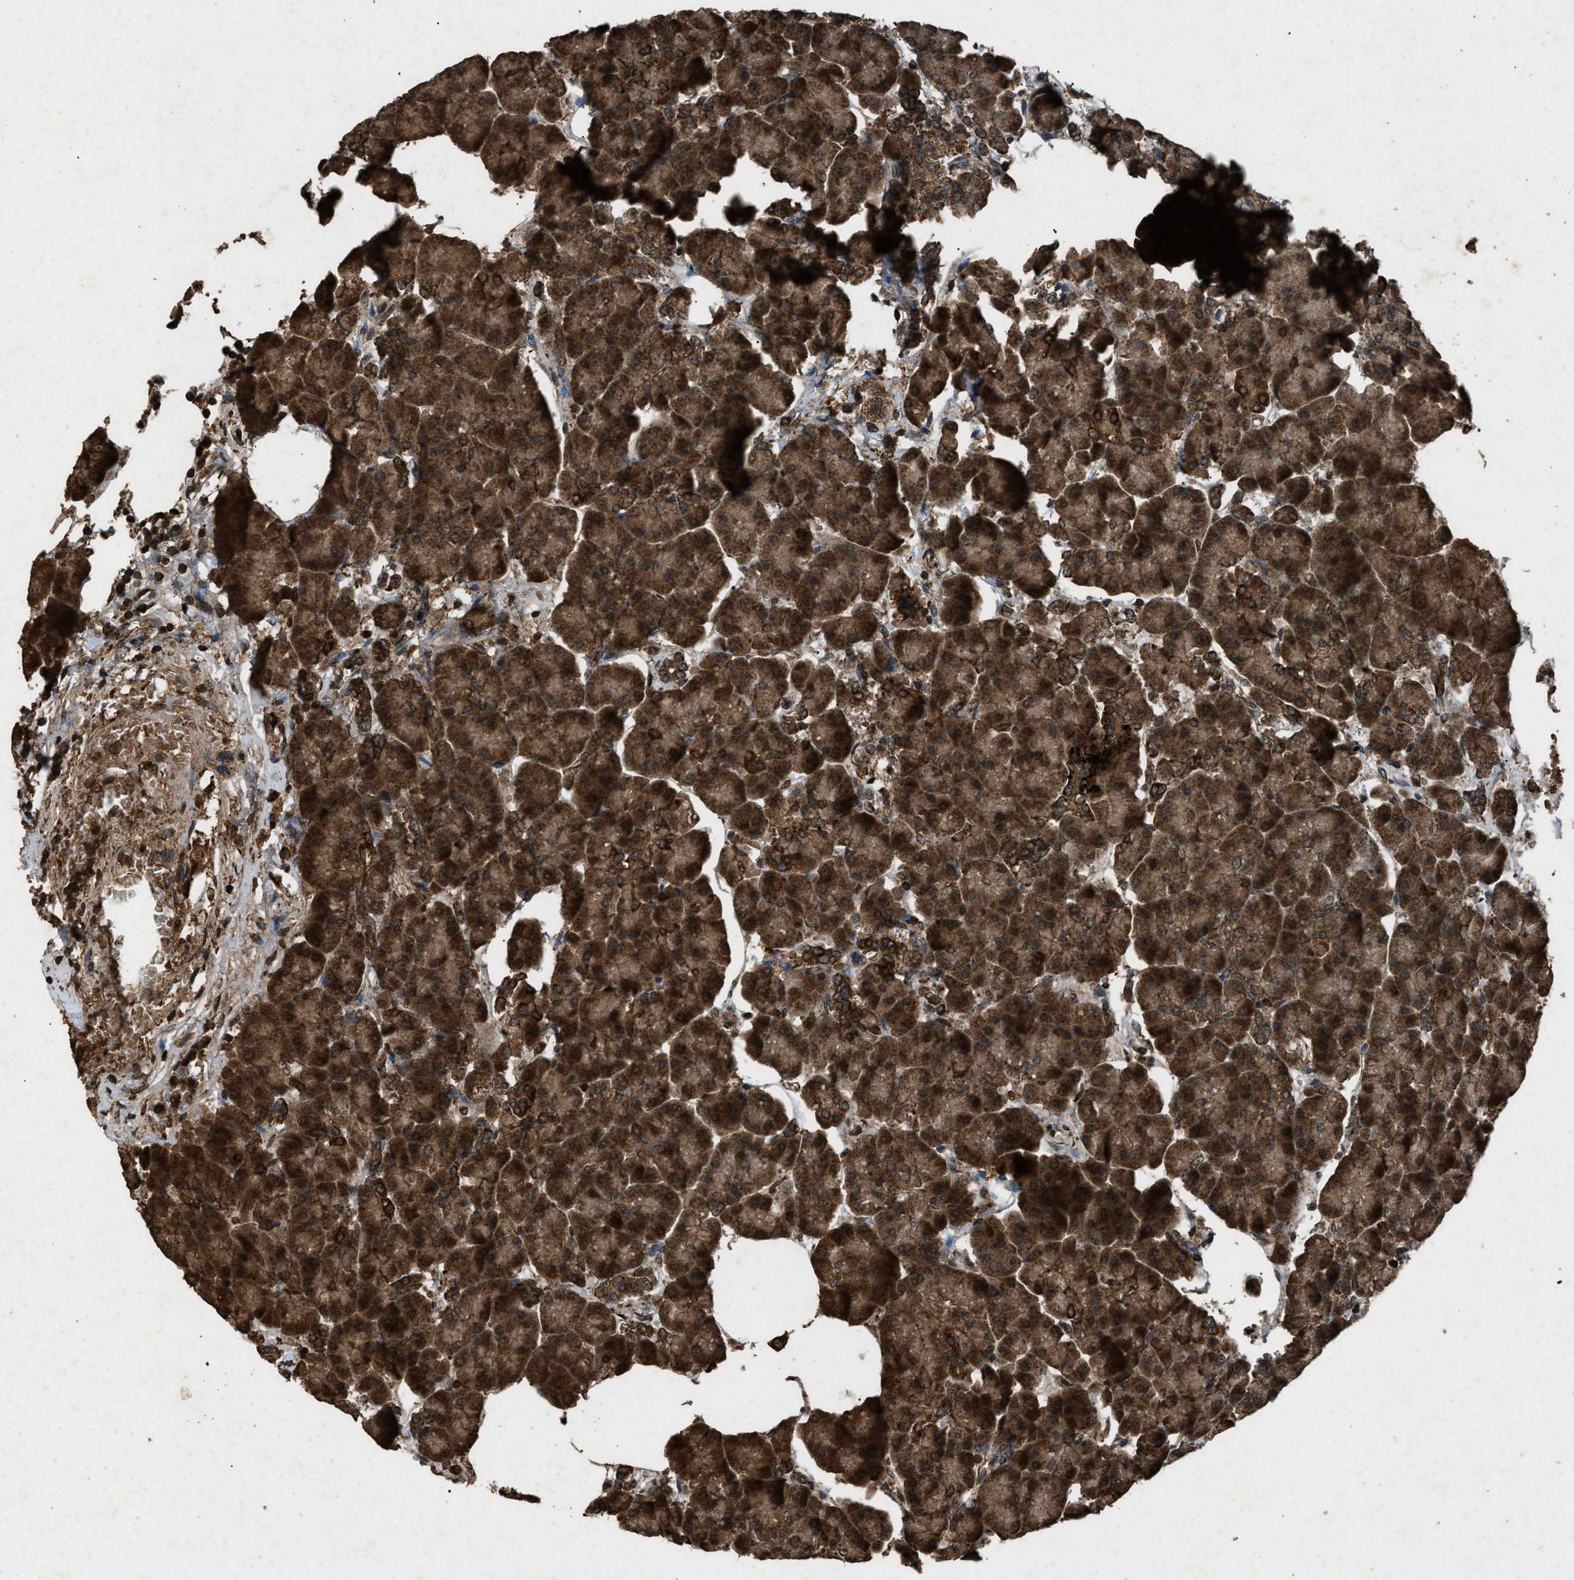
{"staining": {"intensity": "strong", "quantity": ">75%", "location": "cytoplasmic/membranous"}, "tissue": "pancreas", "cell_type": "Exocrine glandular cells", "image_type": "normal", "snomed": [{"axis": "morphology", "description": "Normal tissue, NOS"}, {"axis": "topography", "description": "Pancreas"}], "caption": "Strong cytoplasmic/membranous positivity is identified in about >75% of exocrine glandular cells in normal pancreas.", "gene": "OAS1", "patient": {"sex": "female", "age": 70}}